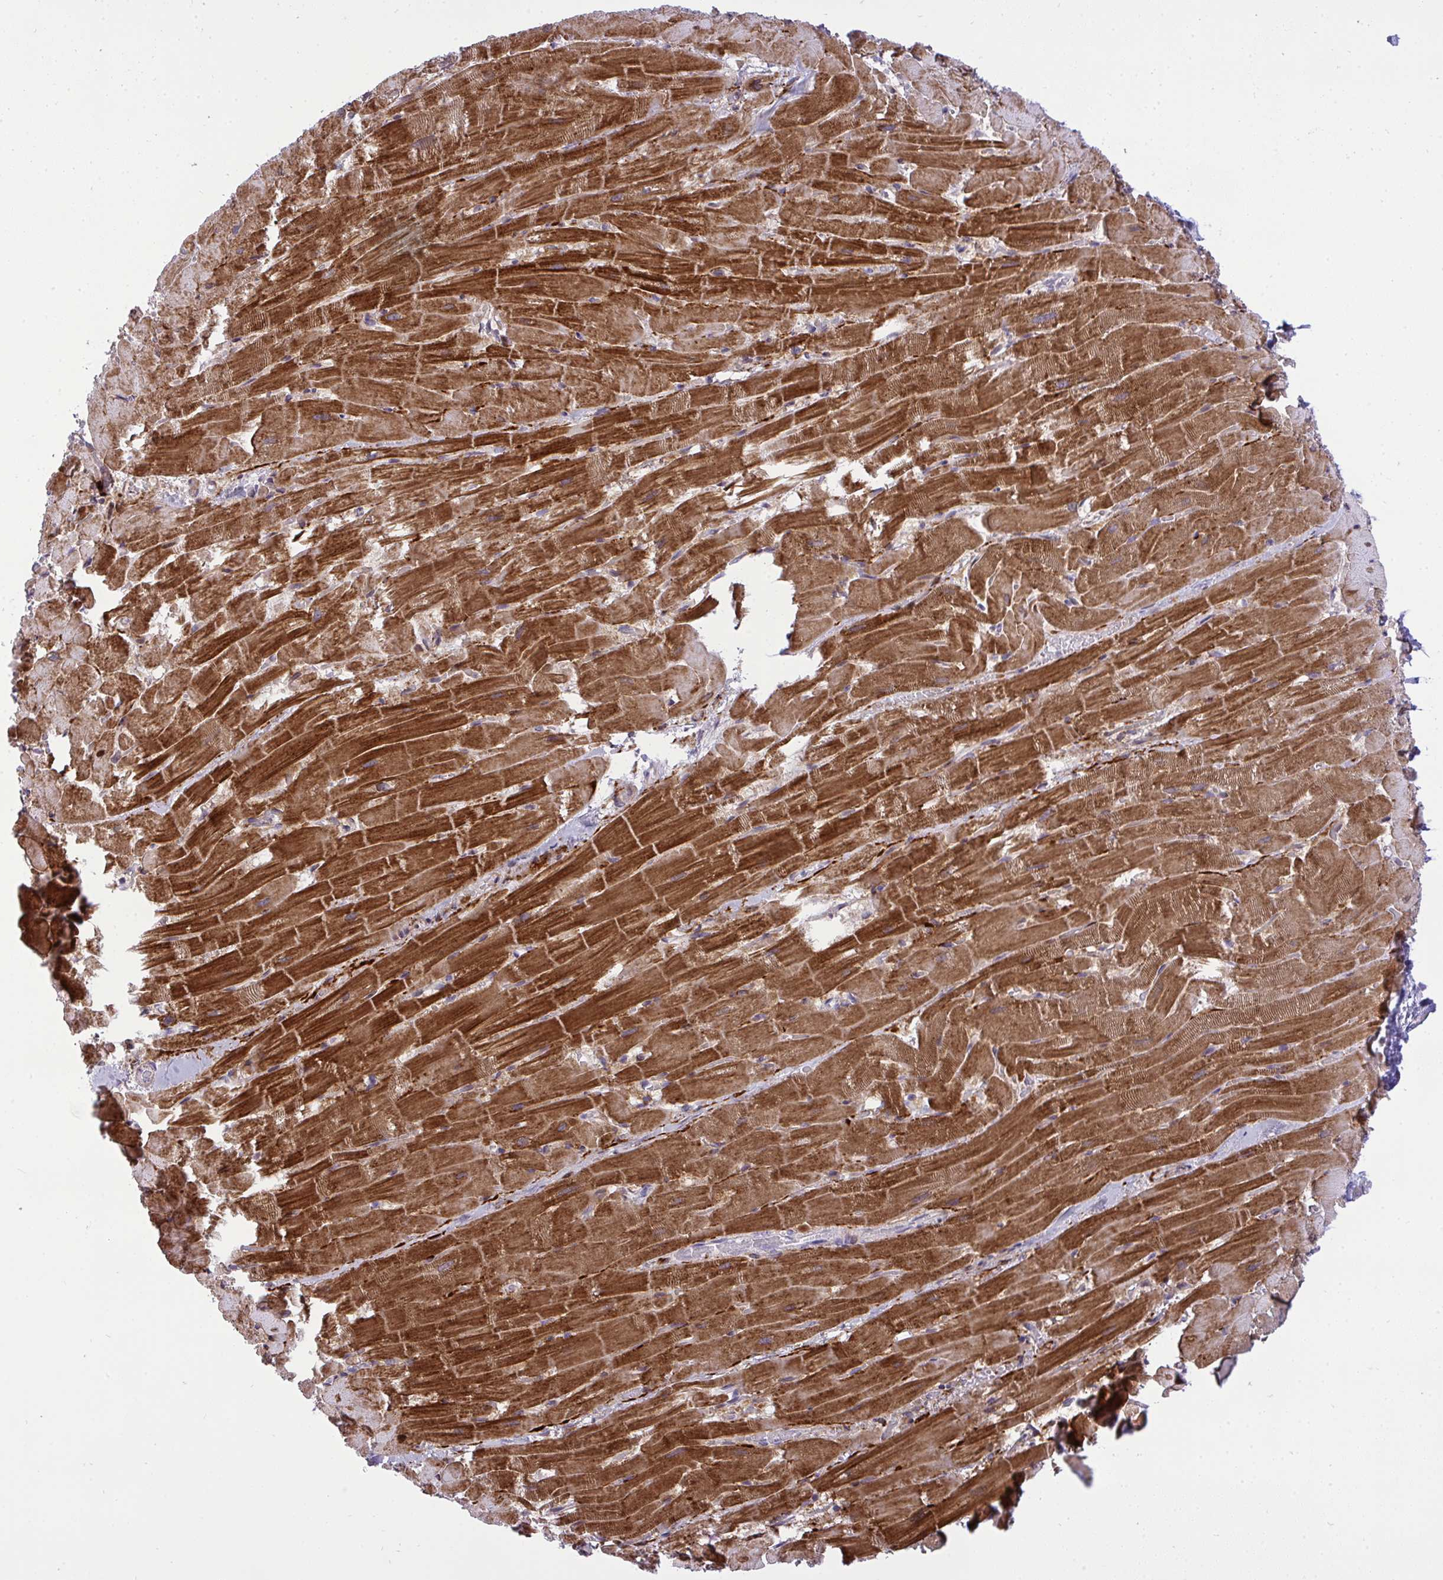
{"staining": {"intensity": "strong", "quantity": ">75%", "location": "cytoplasmic/membranous"}, "tissue": "heart muscle", "cell_type": "Cardiomyocytes", "image_type": "normal", "snomed": [{"axis": "morphology", "description": "Normal tissue, NOS"}, {"axis": "topography", "description": "Heart"}], "caption": "Immunohistochemistry image of unremarkable heart muscle: human heart muscle stained using immunohistochemistry (IHC) reveals high levels of strong protein expression localized specifically in the cytoplasmic/membranous of cardiomyocytes, appearing as a cytoplasmic/membranous brown color.", "gene": "CASTOR2", "patient": {"sex": "male", "age": 37}}